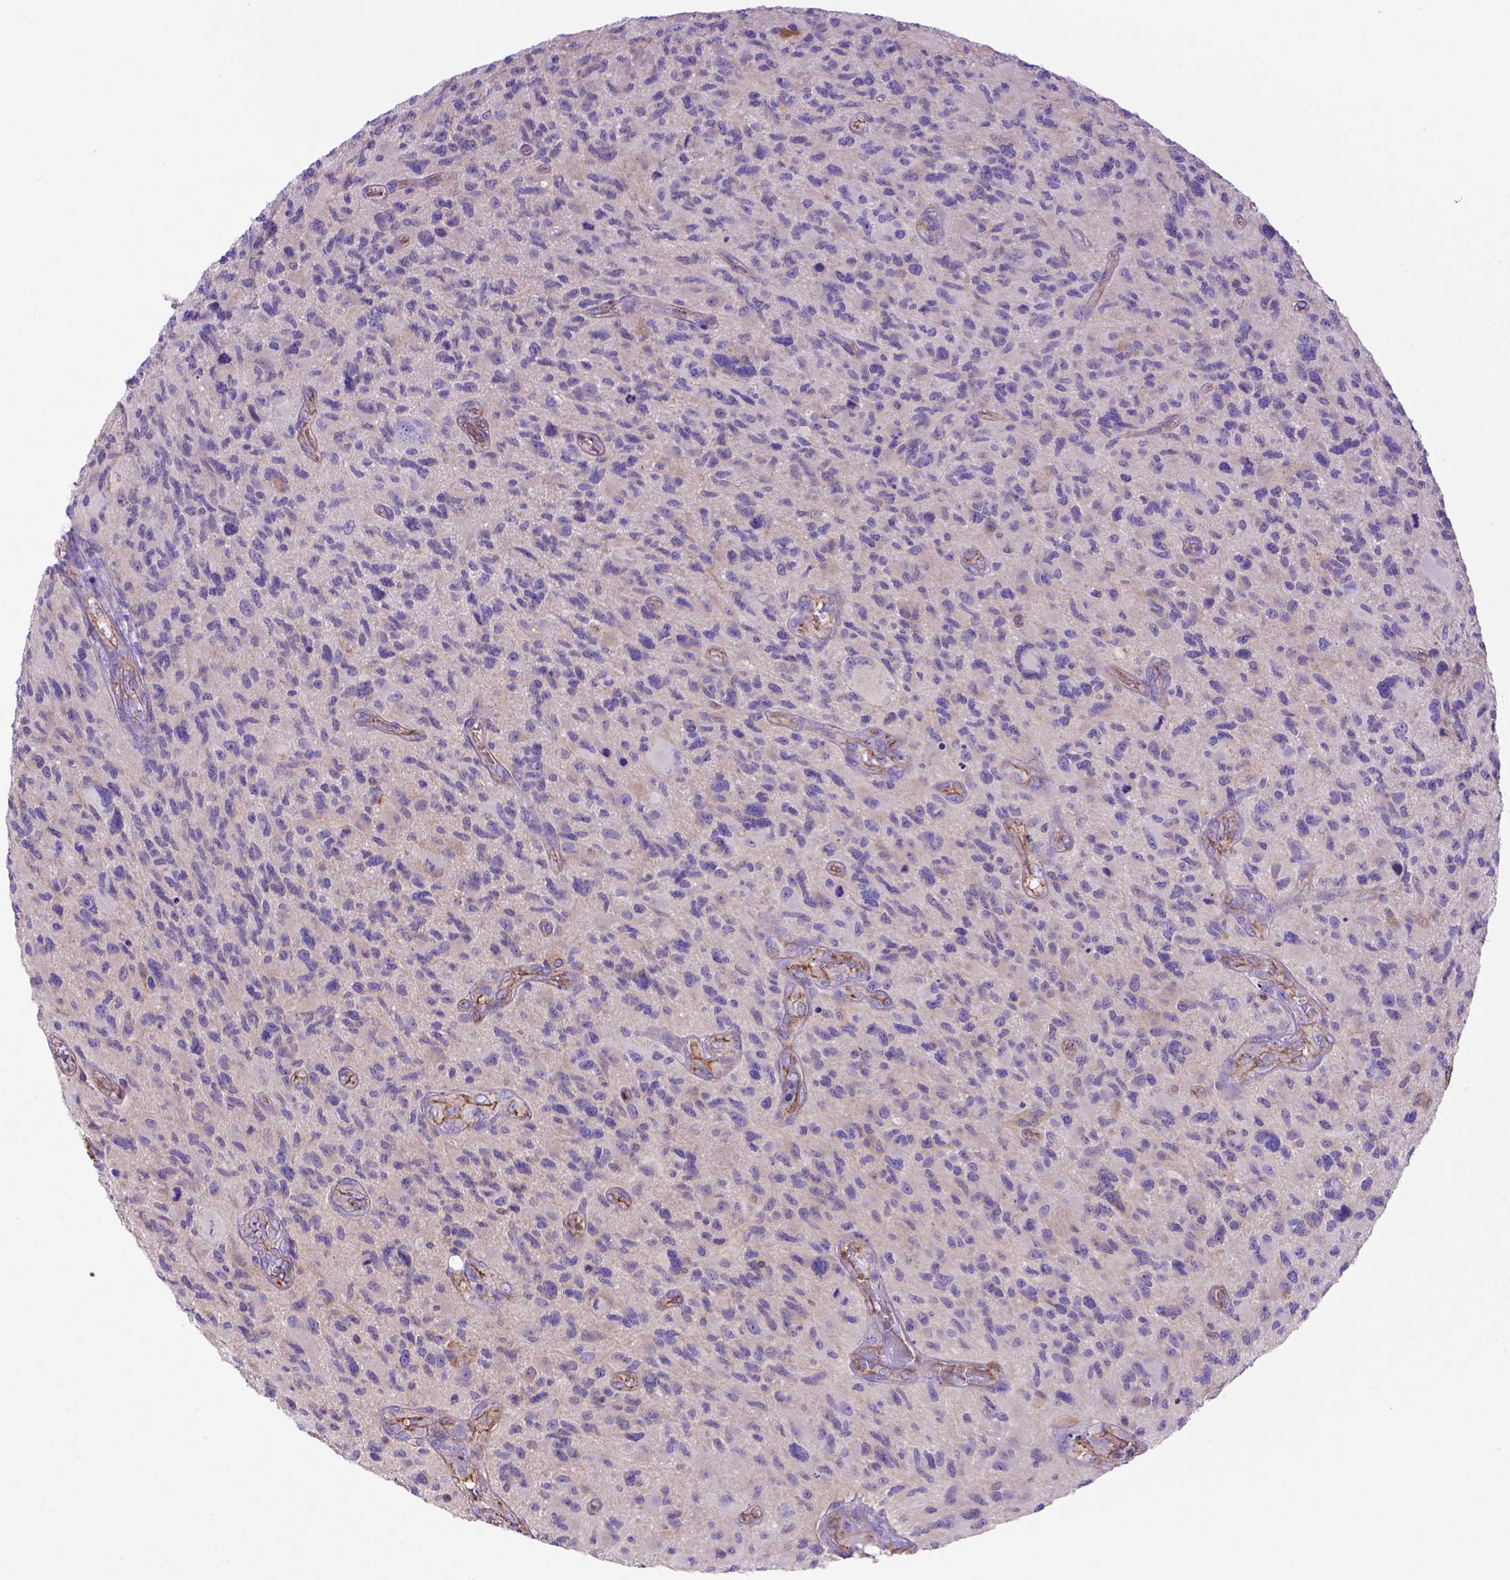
{"staining": {"intensity": "negative", "quantity": "none", "location": "none"}, "tissue": "glioma", "cell_type": "Tumor cells", "image_type": "cancer", "snomed": [{"axis": "morphology", "description": "Glioma, malignant, NOS"}, {"axis": "morphology", "description": "Glioma, malignant, High grade"}, {"axis": "topography", "description": "Brain"}], "caption": "Tumor cells show no significant protein staining in high-grade glioma (malignant).", "gene": "PEX12", "patient": {"sex": "female", "age": 71}}